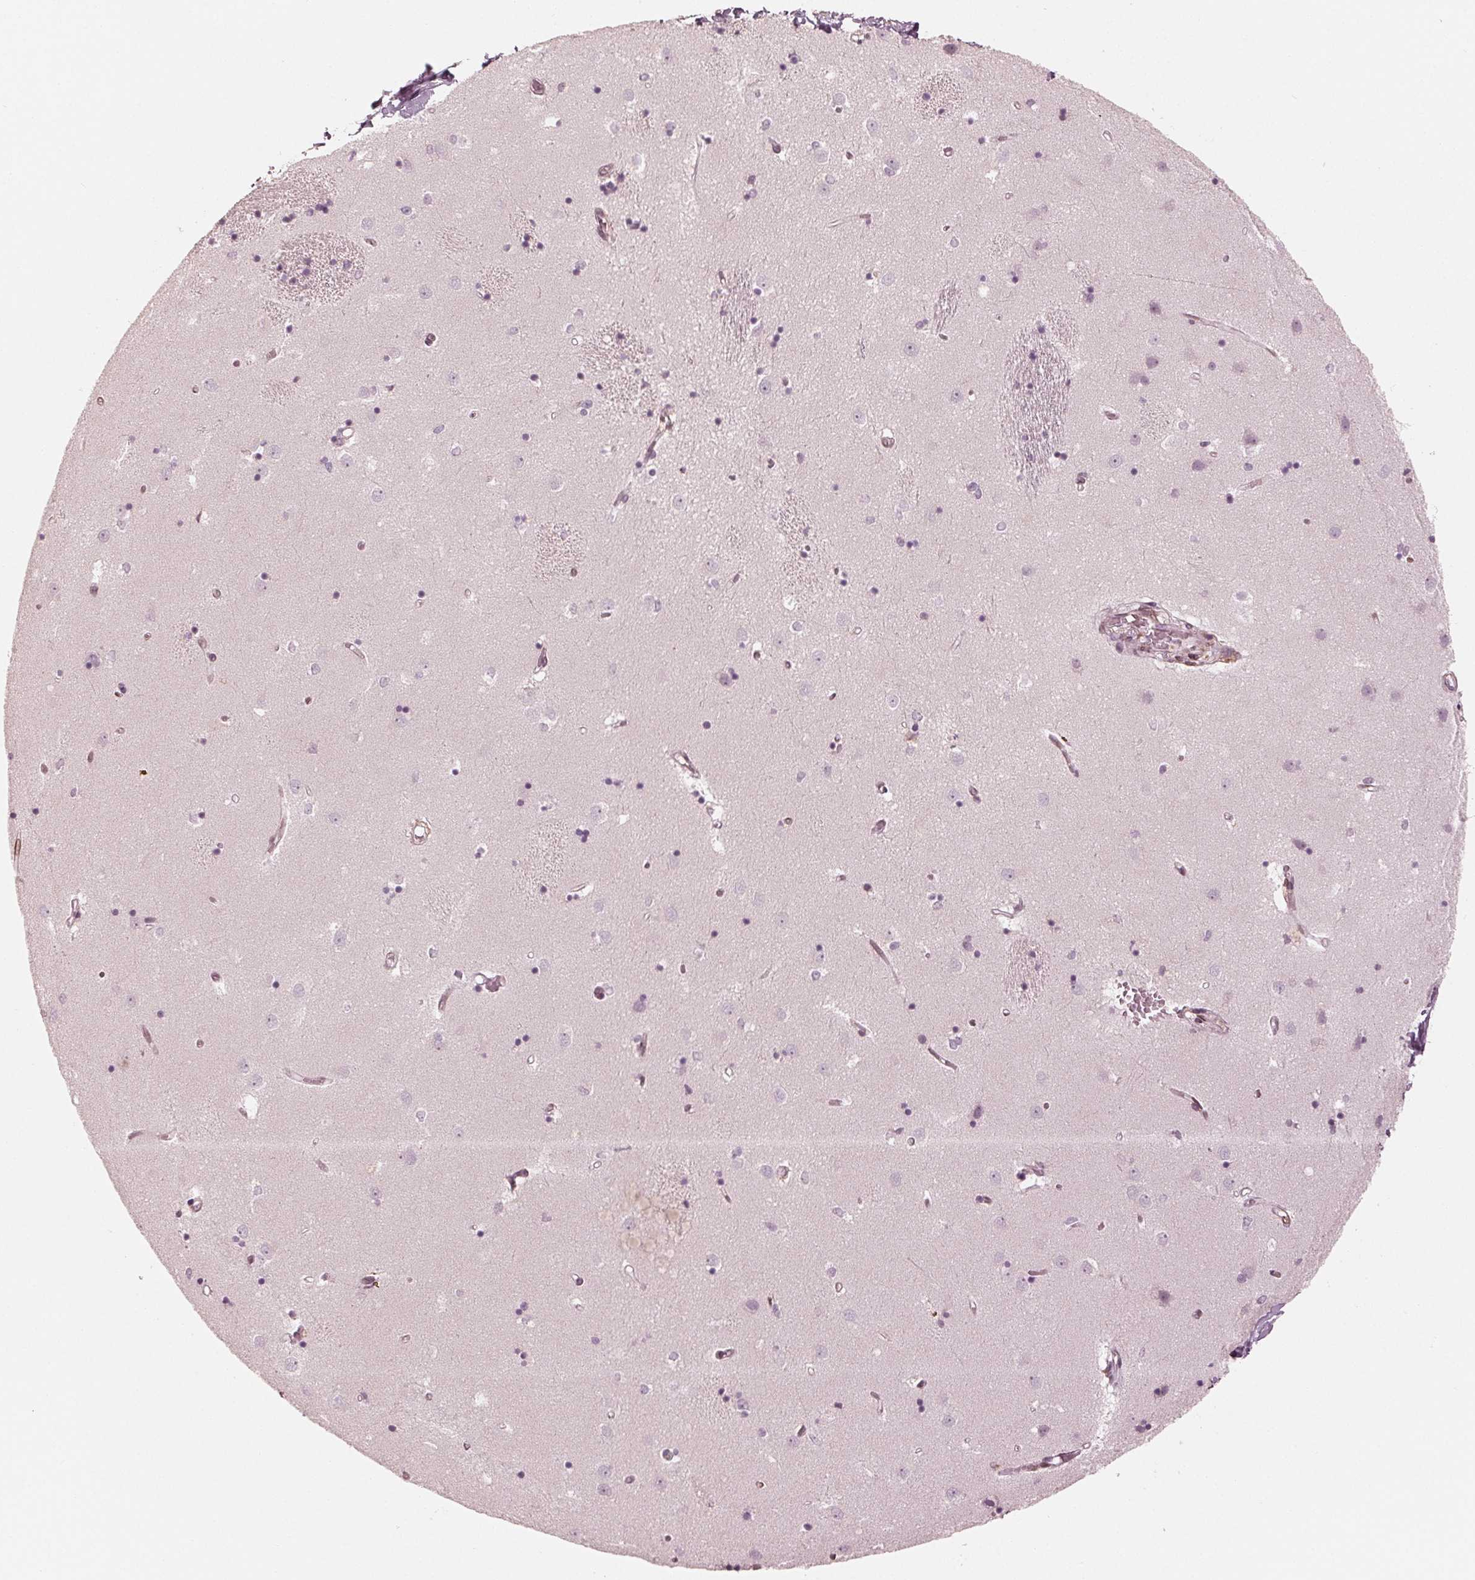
{"staining": {"intensity": "negative", "quantity": "none", "location": "none"}, "tissue": "caudate", "cell_type": "Glial cells", "image_type": "normal", "snomed": [{"axis": "morphology", "description": "Normal tissue, NOS"}, {"axis": "topography", "description": "Lateral ventricle wall"}], "caption": "Benign caudate was stained to show a protein in brown. There is no significant staining in glial cells. The staining was performed using DAB (3,3'-diaminobenzidine) to visualize the protein expression in brown, while the nuclei were stained in blue with hematoxylin (Magnification: 20x).", "gene": "IKBIP", "patient": {"sex": "male", "age": 54}}